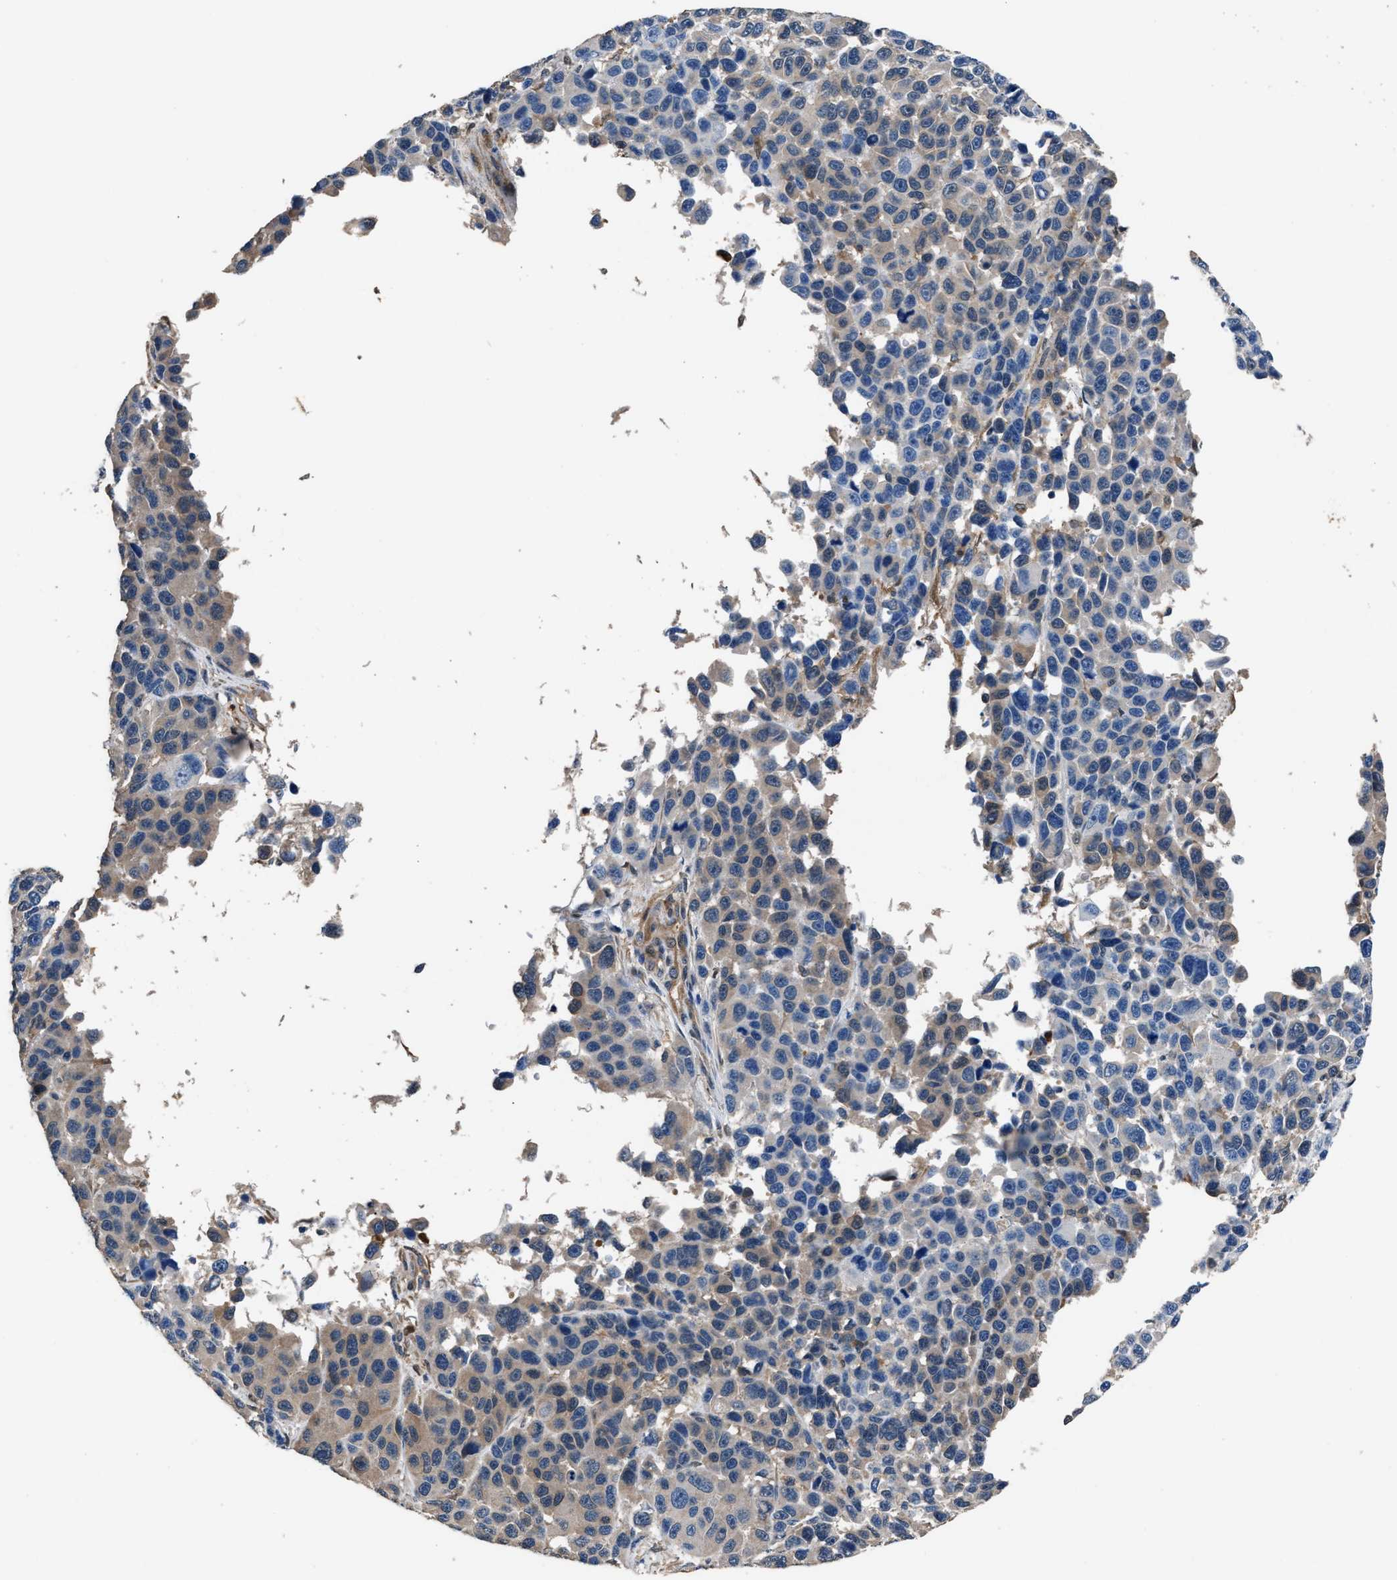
{"staining": {"intensity": "negative", "quantity": "none", "location": "none"}, "tissue": "melanoma", "cell_type": "Tumor cells", "image_type": "cancer", "snomed": [{"axis": "morphology", "description": "Malignant melanoma, NOS"}, {"axis": "topography", "description": "Skin"}], "caption": "Melanoma stained for a protein using immunohistochemistry displays no expression tumor cells.", "gene": "GSTP1", "patient": {"sex": "male", "age": 53}}